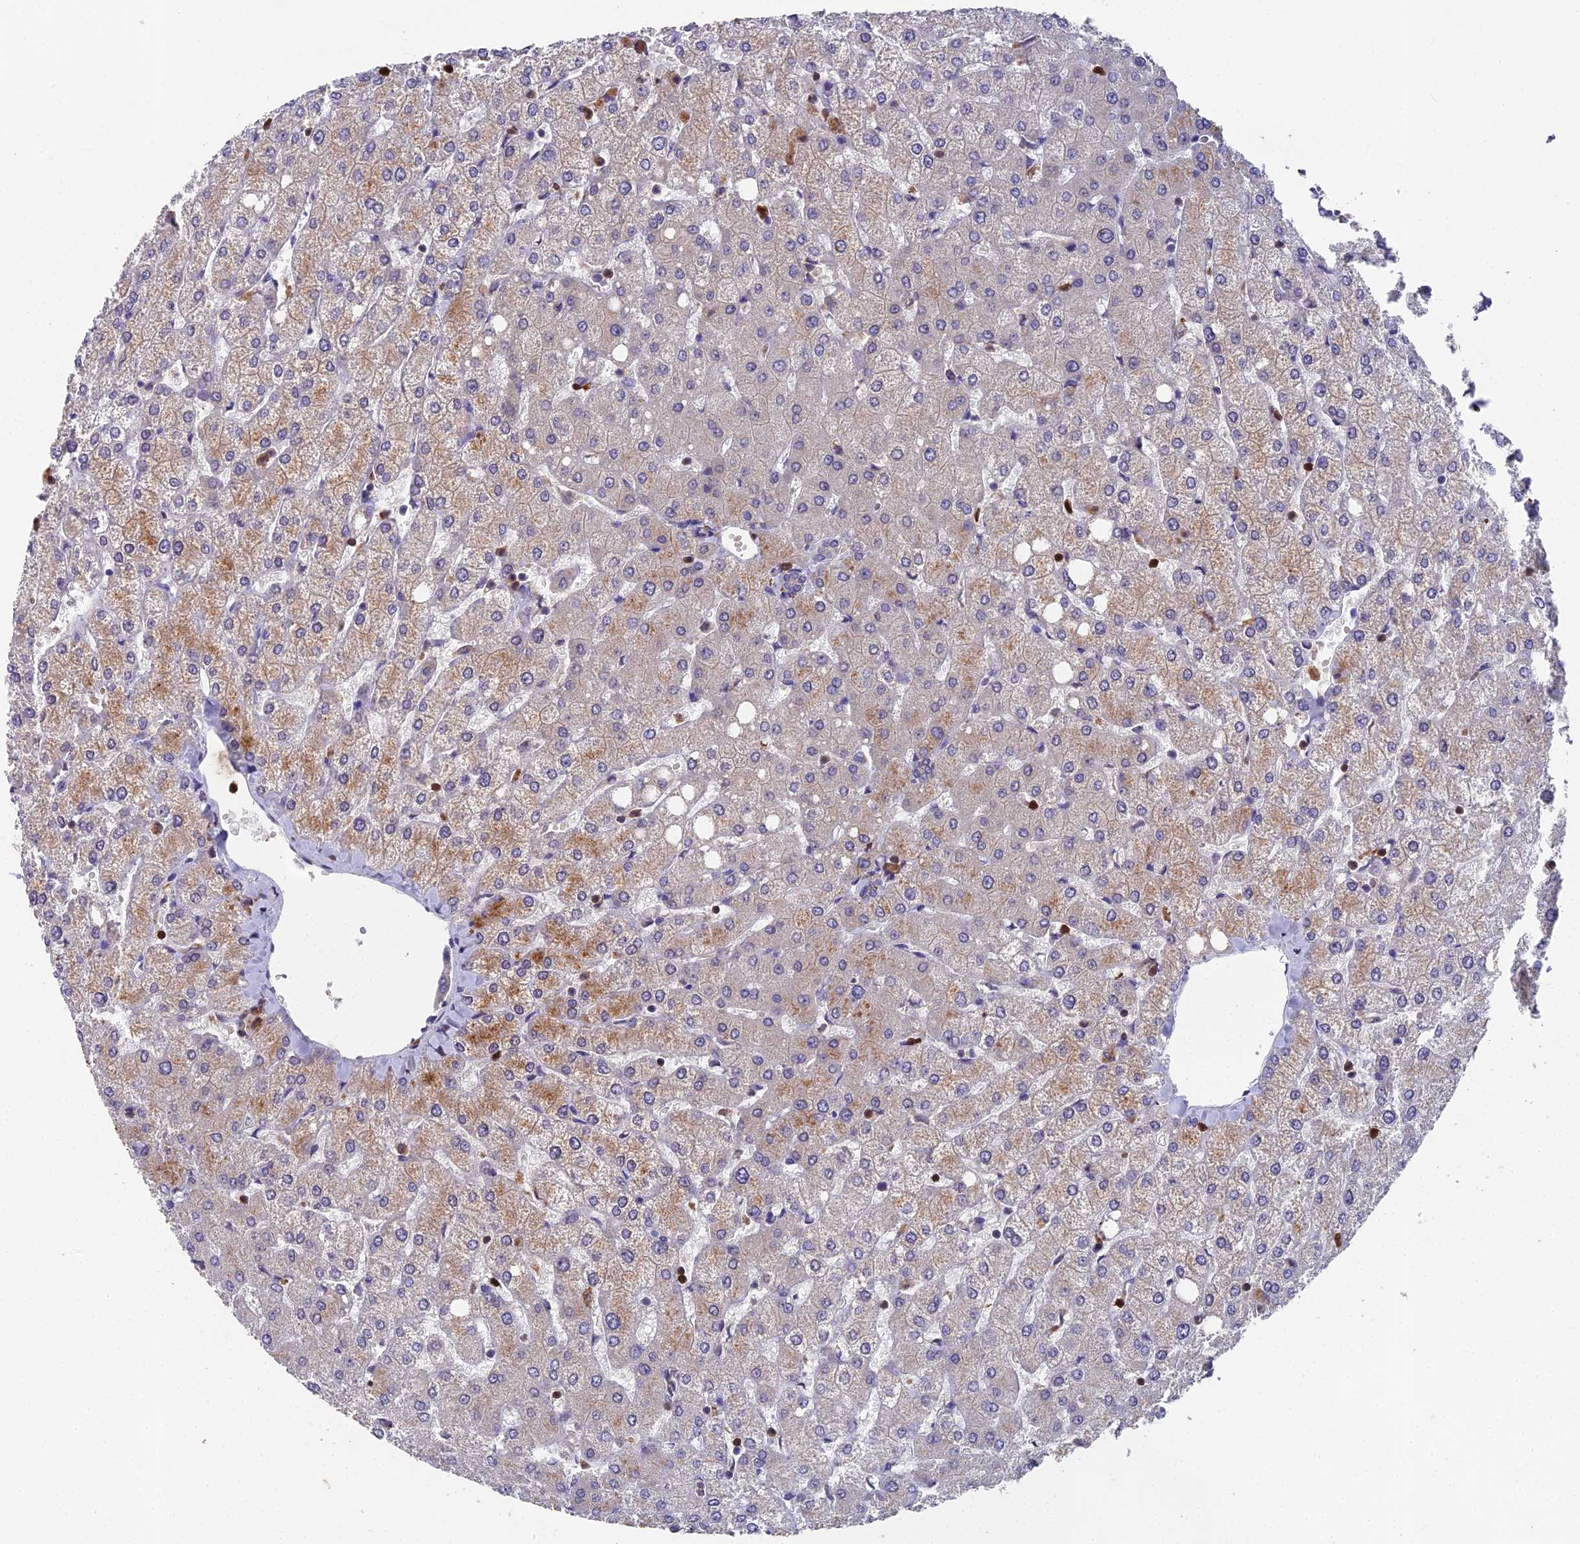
{"staining": {"intensity": "negative", "quantity": "none", "location": "none"}, "tissue": "liver", "cell_type": "Cholangiocytes", "image_type": "normal", "snomed": [{"axis": "morphology", "description": "Normal tissue, NOS"}, {"axis": "topography", "description": "Liver"}], "caption": "A histopathology image of liver stained for a protein shows no brown staining in cholangiocytes.", "gene": "GALK2", "patient": {"sex": "female", "age": 54}}